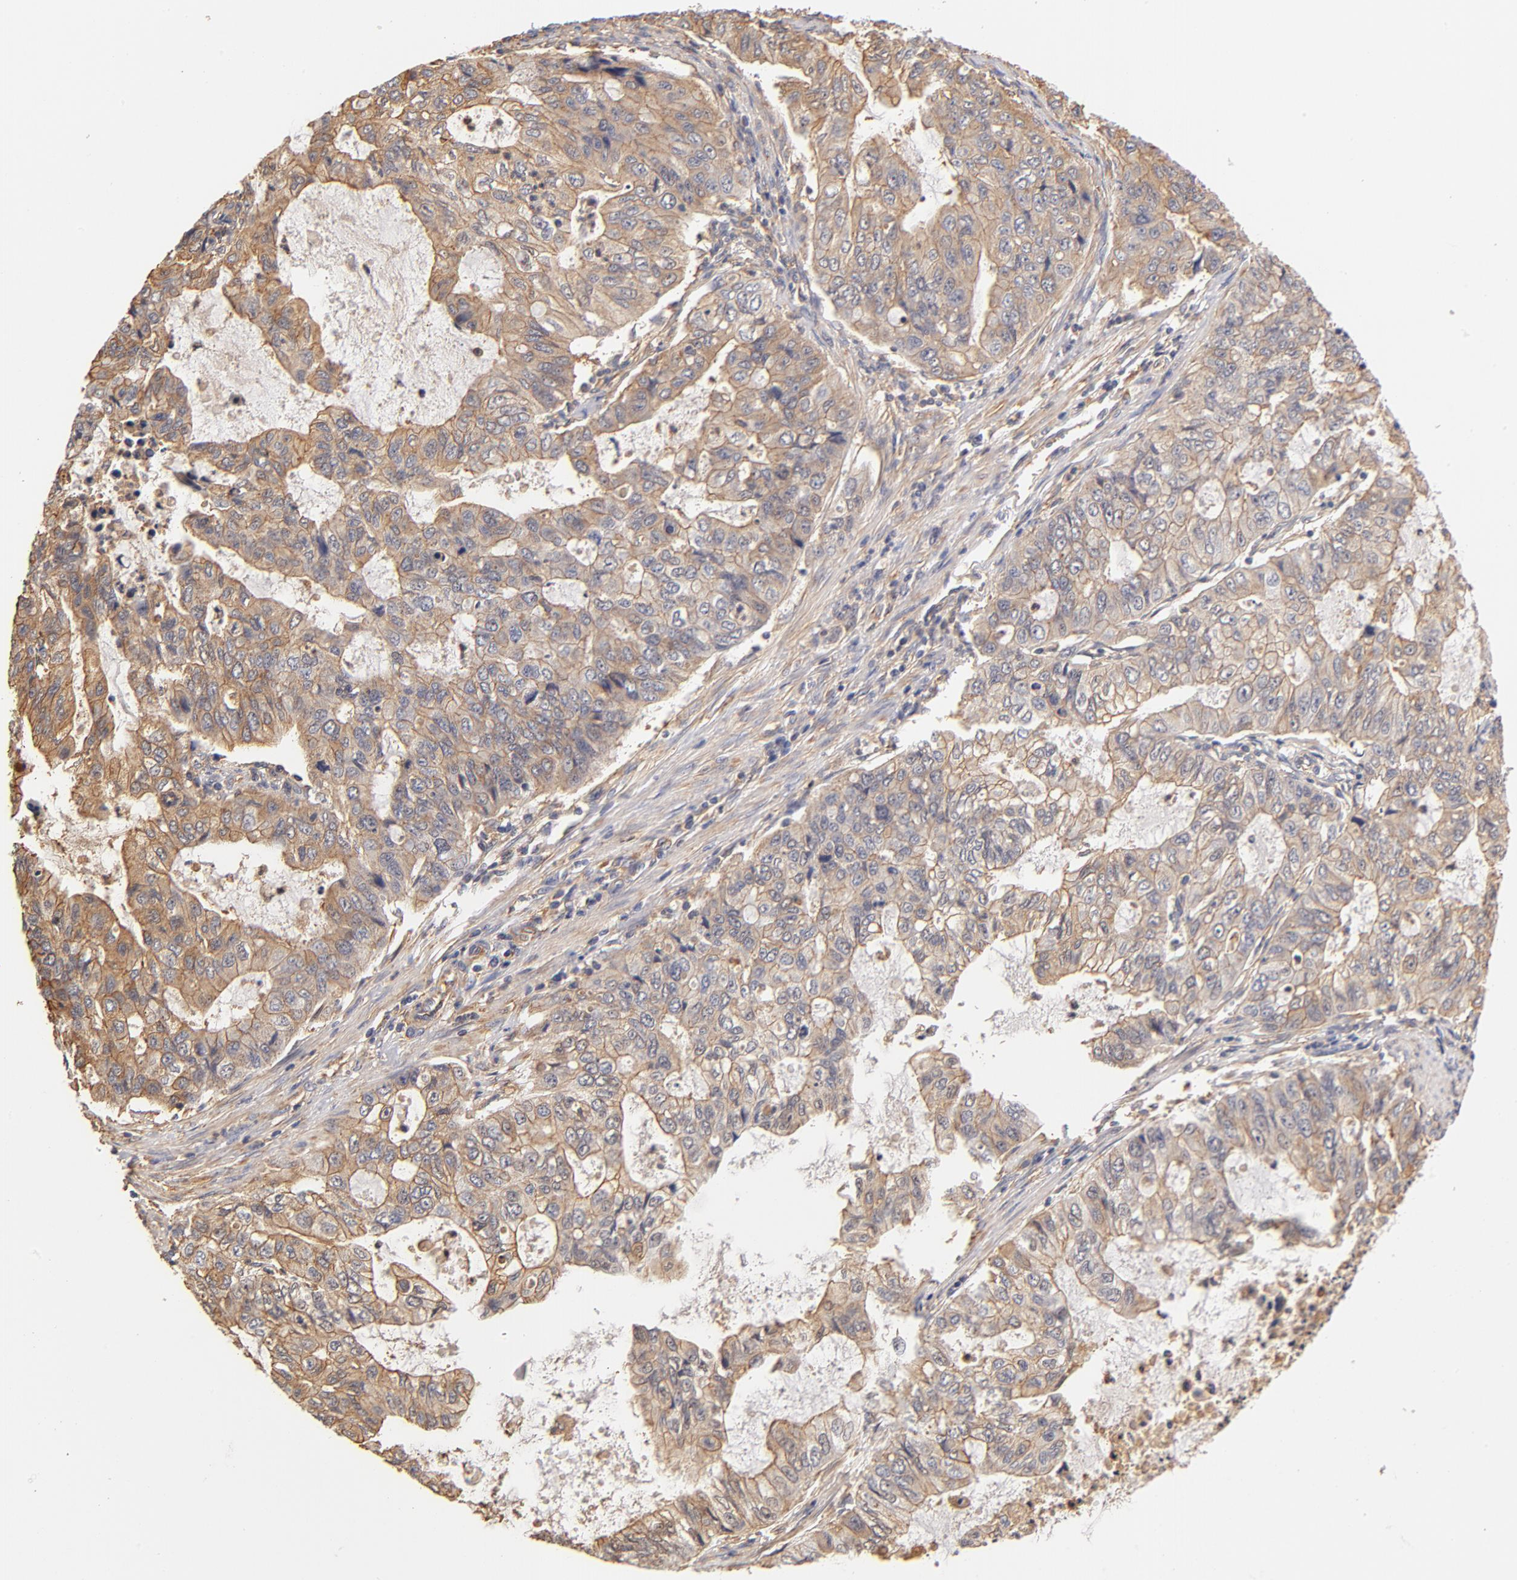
{"staining": {"intensity": "weak", "quantity": ">75%", "location": "cytoplasmic/membranous"}, "tissue": "stomach cancer", "cell_type": "Tumor cells", "image_type": "cancer", "snomed": [{"axis": "morphology", "description": "Adenocarcinoma, NOS"}, {"axis": "topography", "description": "Stomach, upper"}], "caption": "Immunohistochemical staining of human stomach adenocarcinoma shows low levels of weak cytoplasmic/membranous protein staining in about >75% of tumor cells. (IHC, brightfield microscopy, high magnification).", "gene": "FCMR", "patient": {"sex": "female", "age": 52}}